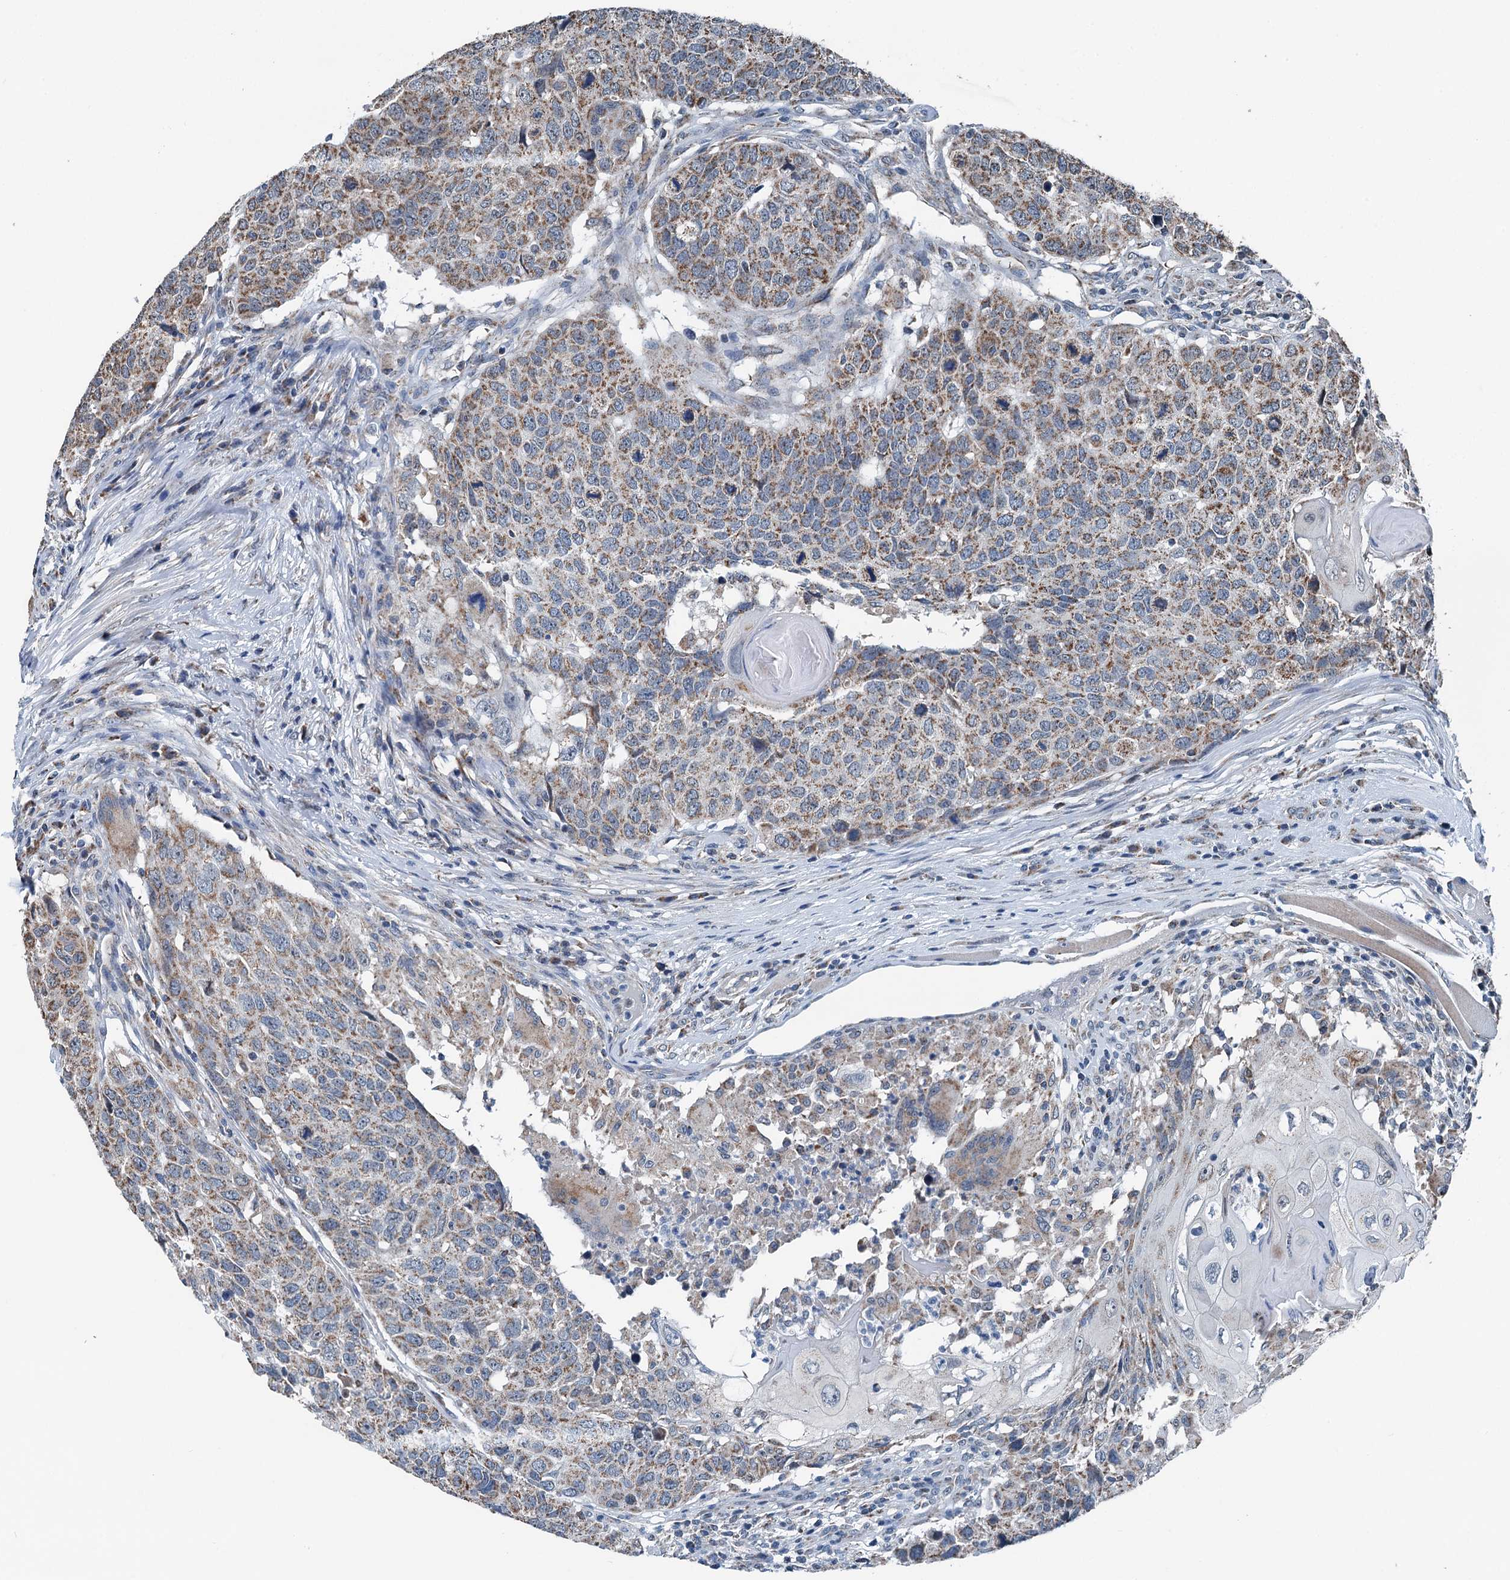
{"staining": {"intensity": "moderate", "quantity": ">75%", "location": "cytoplasmic/membranous"}, "tissue": "head and neck cancer", "cell_type": "Tumor cells", "image_type": "cancer", "snomed": [{"axis": "morphology", "description": "Squamous cell carcinoma, NOS"}, {"axis": "topography", "description": "Head-Neck"}], "caption": "A brown stain shows moderate cytoplasmic/membranous expression of a protein in head and neck cancer tumor cells. (DAB (3,3'-diaminobenzidine) IHC with brightfield microscopy, high magnification).", "gene": "TRPT1", "patient": {"sex": "male", "age": 66}}